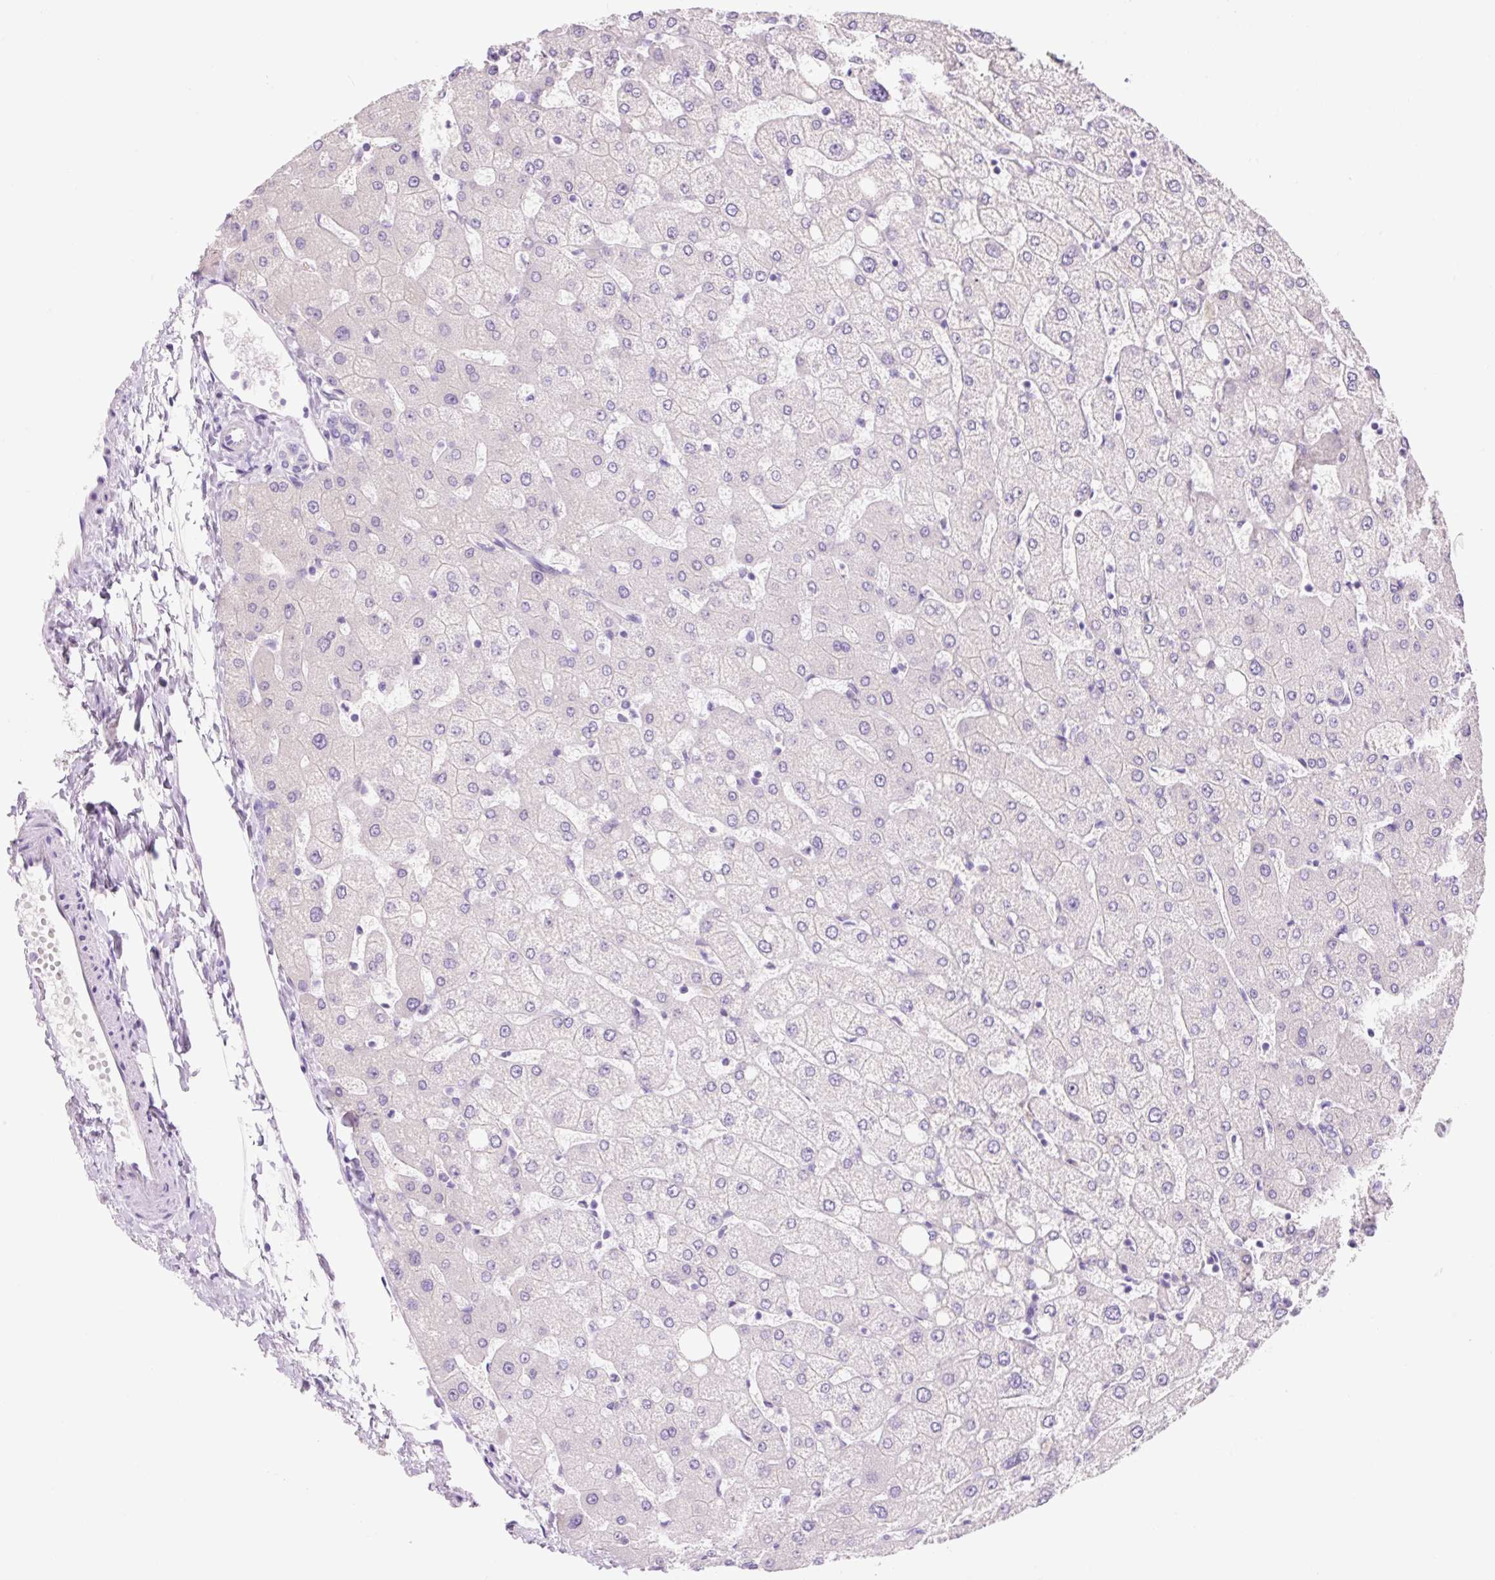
{"staining": {"intensity": "negative", "quantity": "none", "location": "none"}, "tissue": "liver", "cell_type": "Cholangiocytes", "image_type": "normal", "snomed": [{"axis": "morphology", "description": "Normal tissue, NOS"}, {"axis": "topography", "description": "Liver"}], "caption": "Immunohistochemical staining of unremarkable human liver exhibits no significant staining in cholangiocytes.", "gene": "ZNF121", "patient": {"sex": "female", "age": 54}}